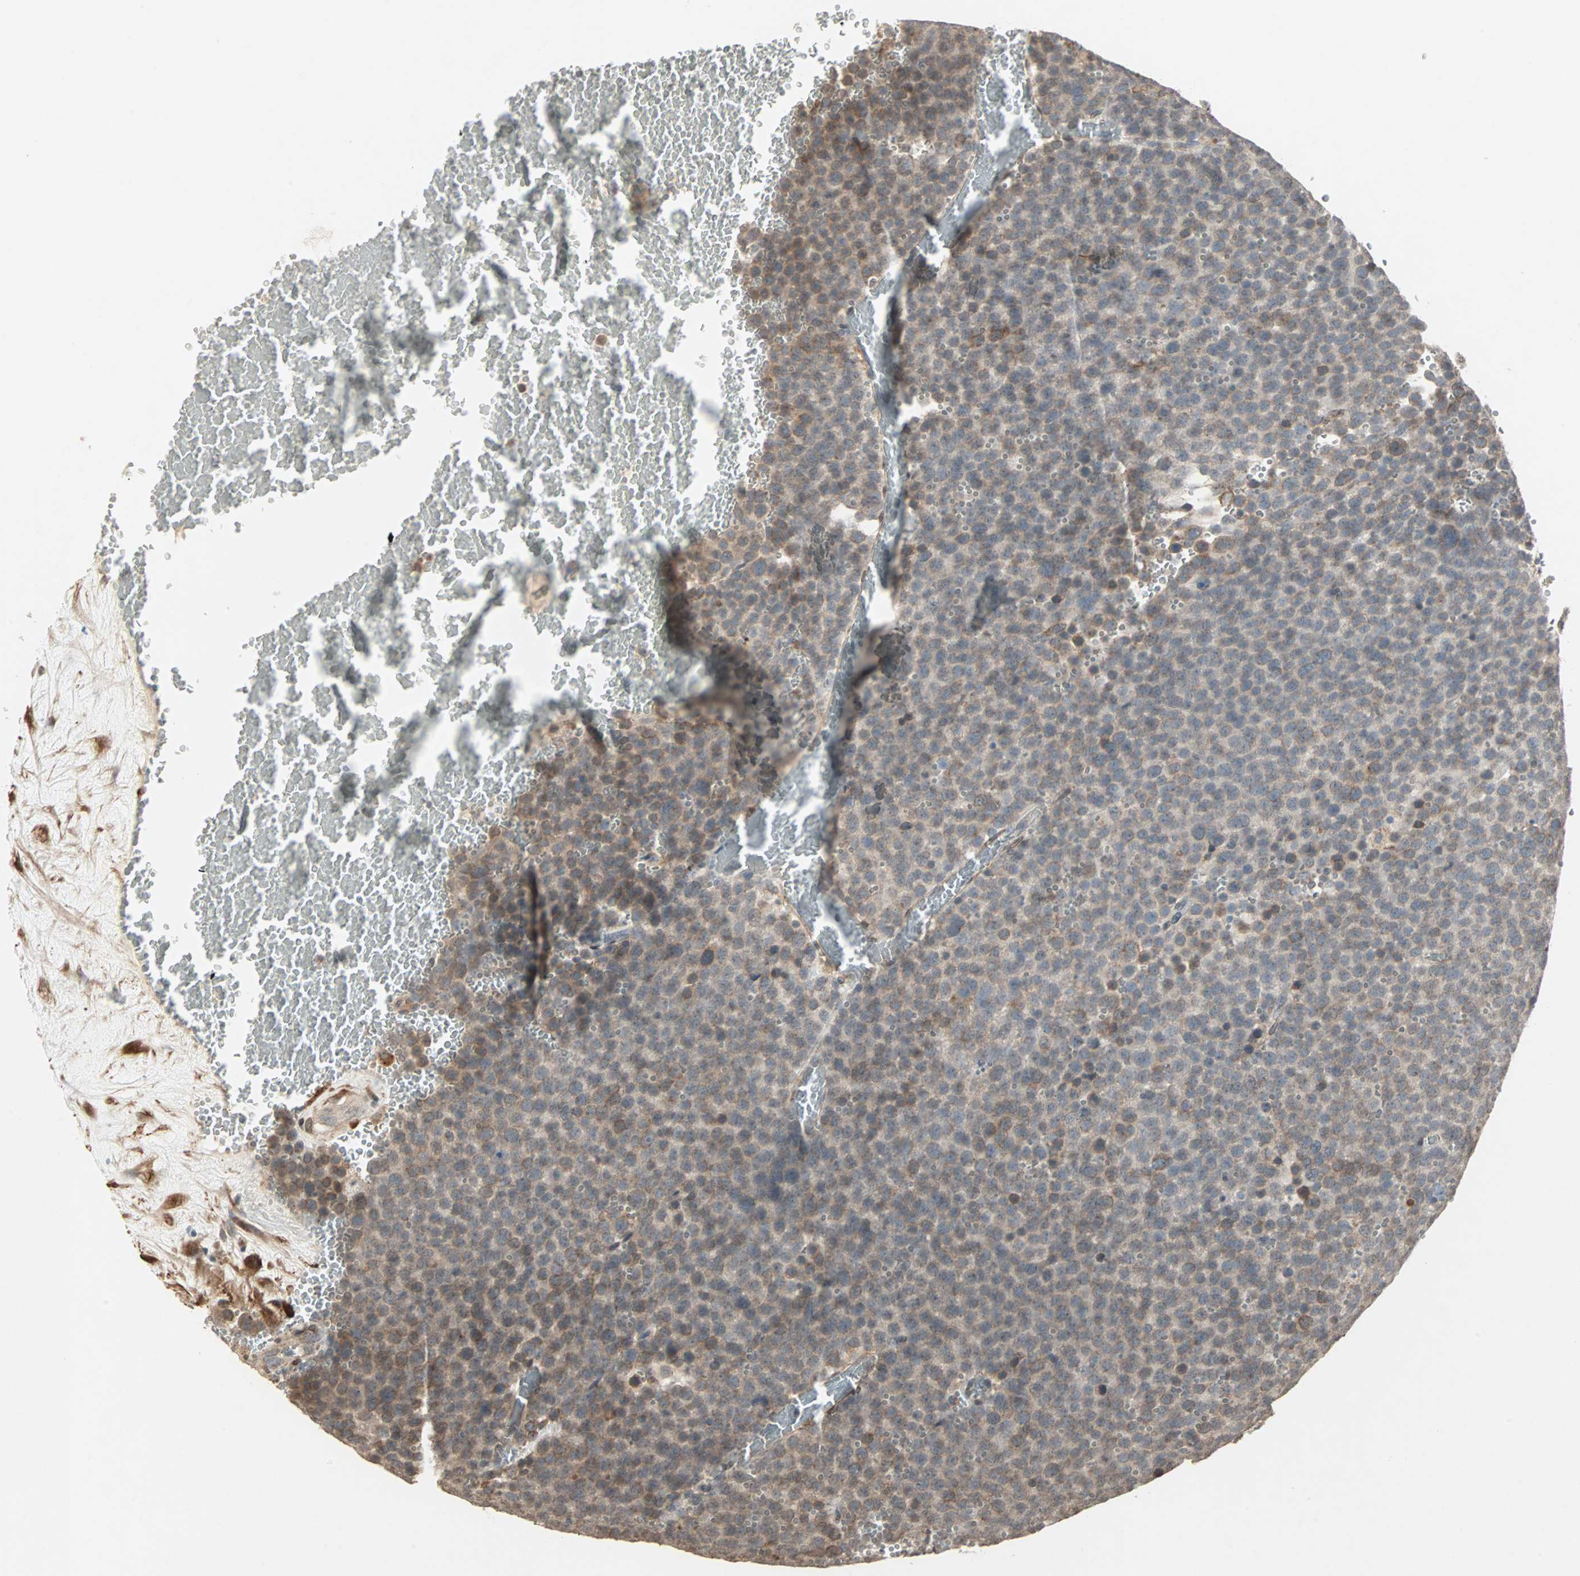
{"staining": {"intensity": "weak", "quantity": "25%-75%", "location": "cytoplasmic/membranous"}, "tissue": "testis cancer", "cell_type": "Tumor cells", "image_type": "cancer", "snomed": [{"axis": "morphology", "description": "Seminoma, NOS"}, {"axis": "topography", "description": "Testis"}], "caption": "This is a micrograph of immunohistochemistry (IHC) staining of testis seminoma, which shows weak expression in the cytoplasmic/membranous of tumor cells.", "gene": "TRPV4", "patient": {"sex": "male", "age": 71}}